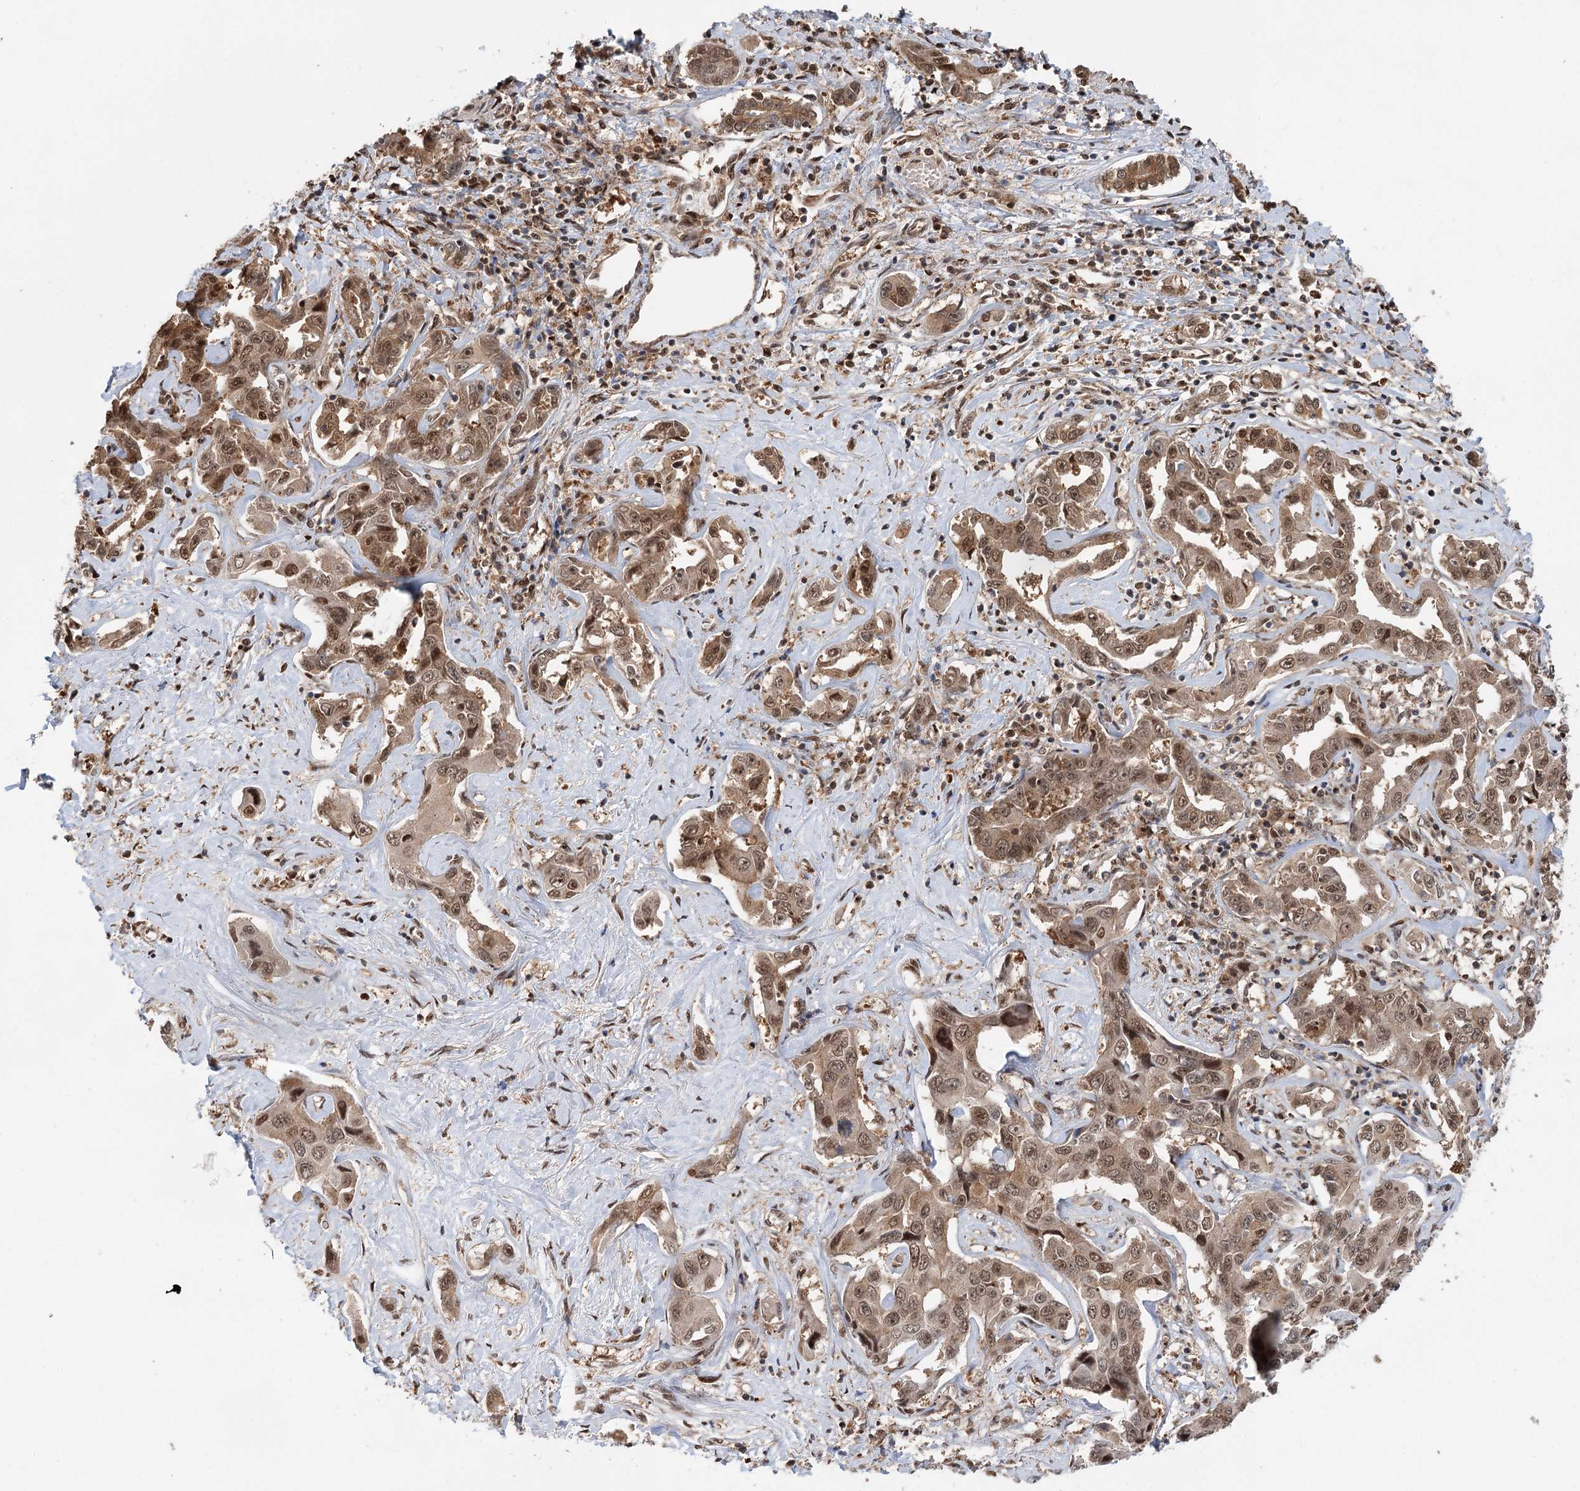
{"staining": {"intensity": "moderate", "quantity": ">75%", "location": "cytoplasmic/membranous,nuclear"}, "tissue": "liver cancer", "cell_type": "Tumor cells", "image_type": "cancer", "snomed": [{"axis": "morphology", "description": "Cholangiocarcinoma"}, {"axis": "topography", "description": "Liver"}], "caption": "Protein staining of liver cholangiocarcinoma tissue demonstrates moderate cytoplasmic/membranous and nuclear staining in about >75% of tumor cells.", "gene": "N6AMT1", "patient": {"sex": "male", "age": 59}}